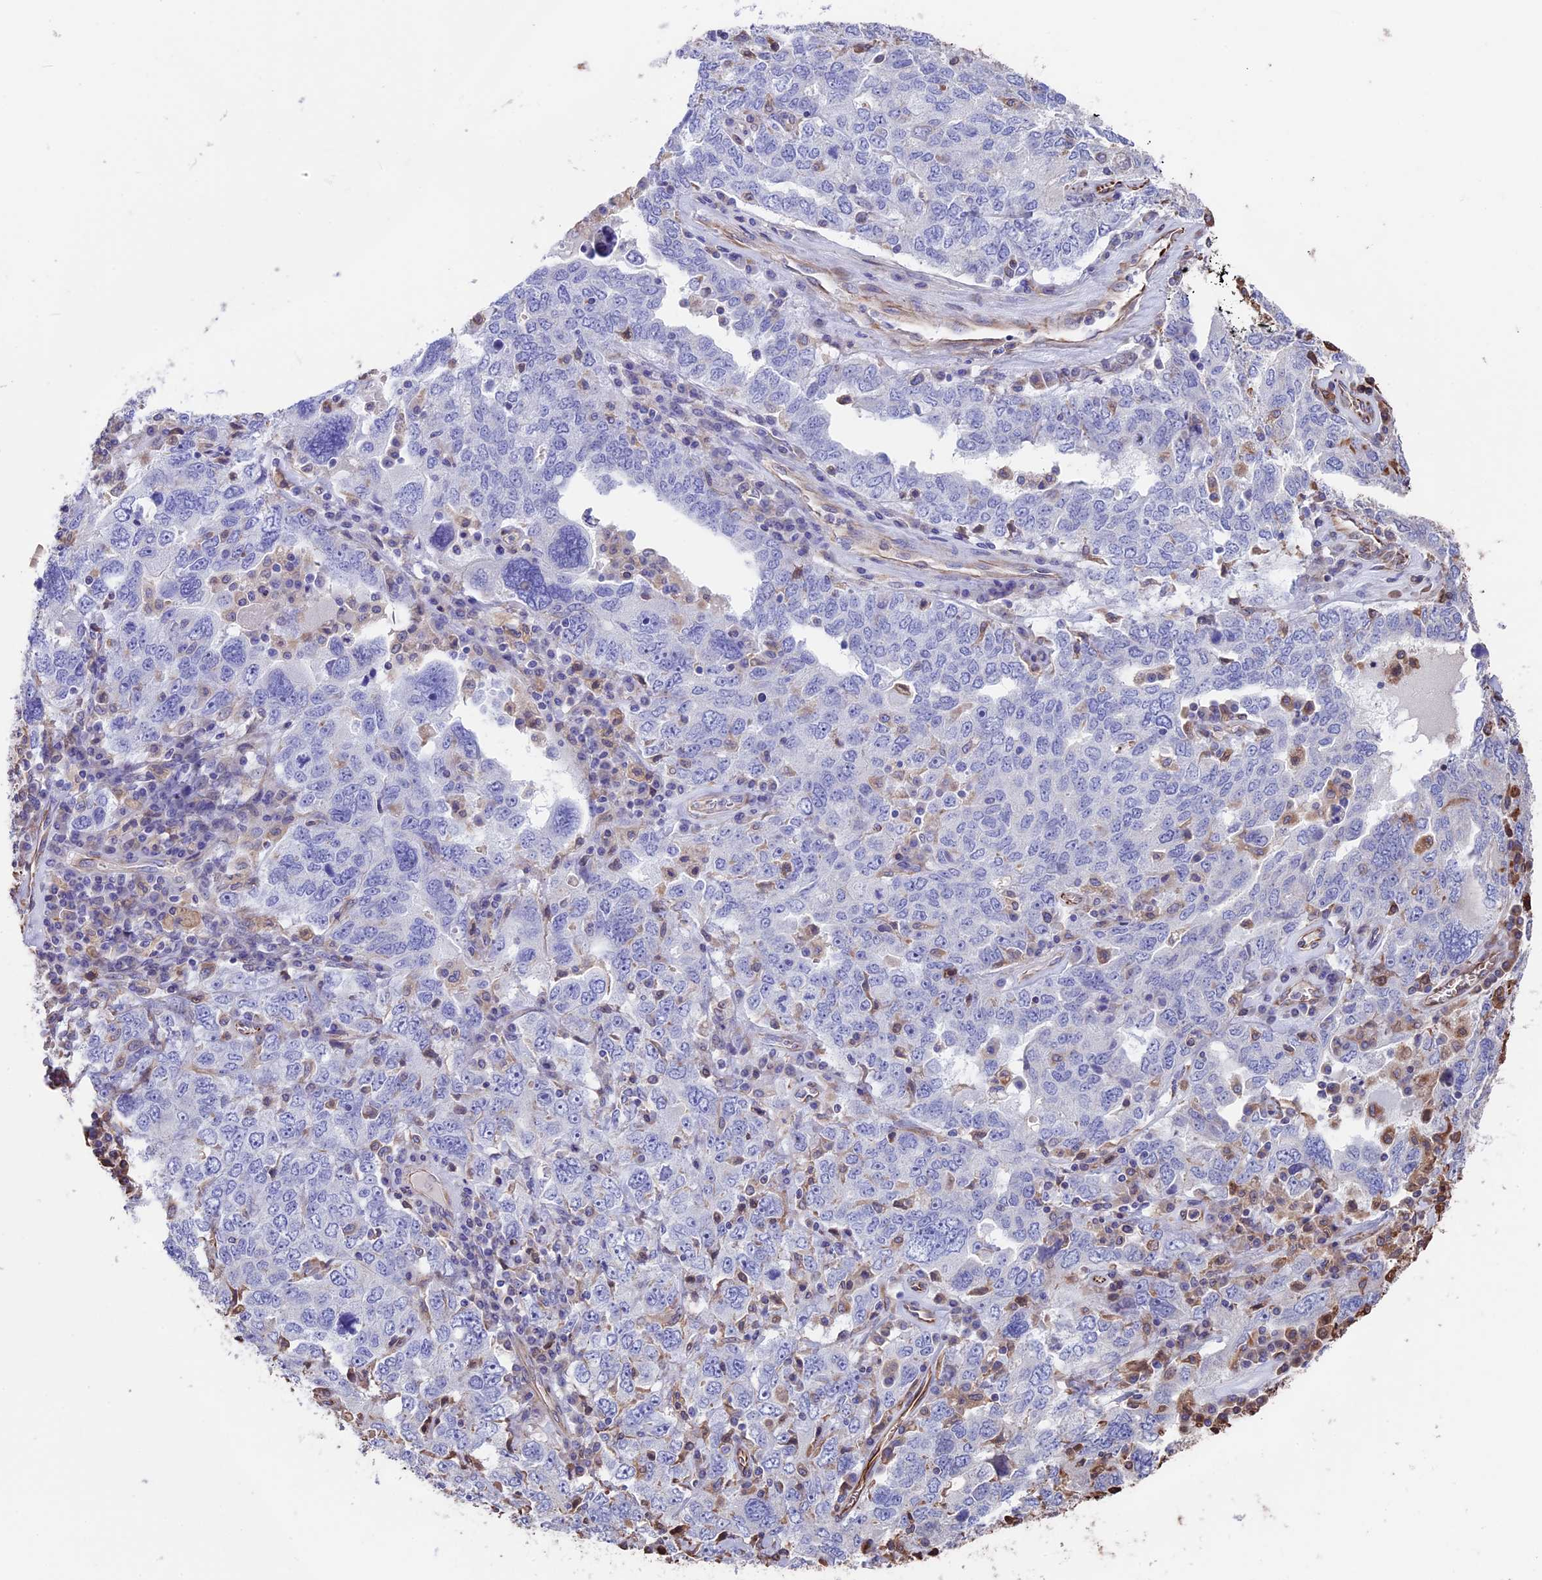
{"staining": {"intensity": "negative", "quantity": "none", "location": "none"}, "tissue": "ovarian cancer", "cell_type": "Tumor cells", "image_type": "cancer", "snomed": [{"axis": "morphology", "description": "Carcinoma, endometroid"}, {"axis": "topography", "description": "Ovary"}], "caption": "The immunohistochemistry photomicrograph has no significant staining in tumor cells of endometroid carcinoma (ovarian) tissue.", "gene": "SEH1L", "patient": {"sex": "female", "age": 62}}